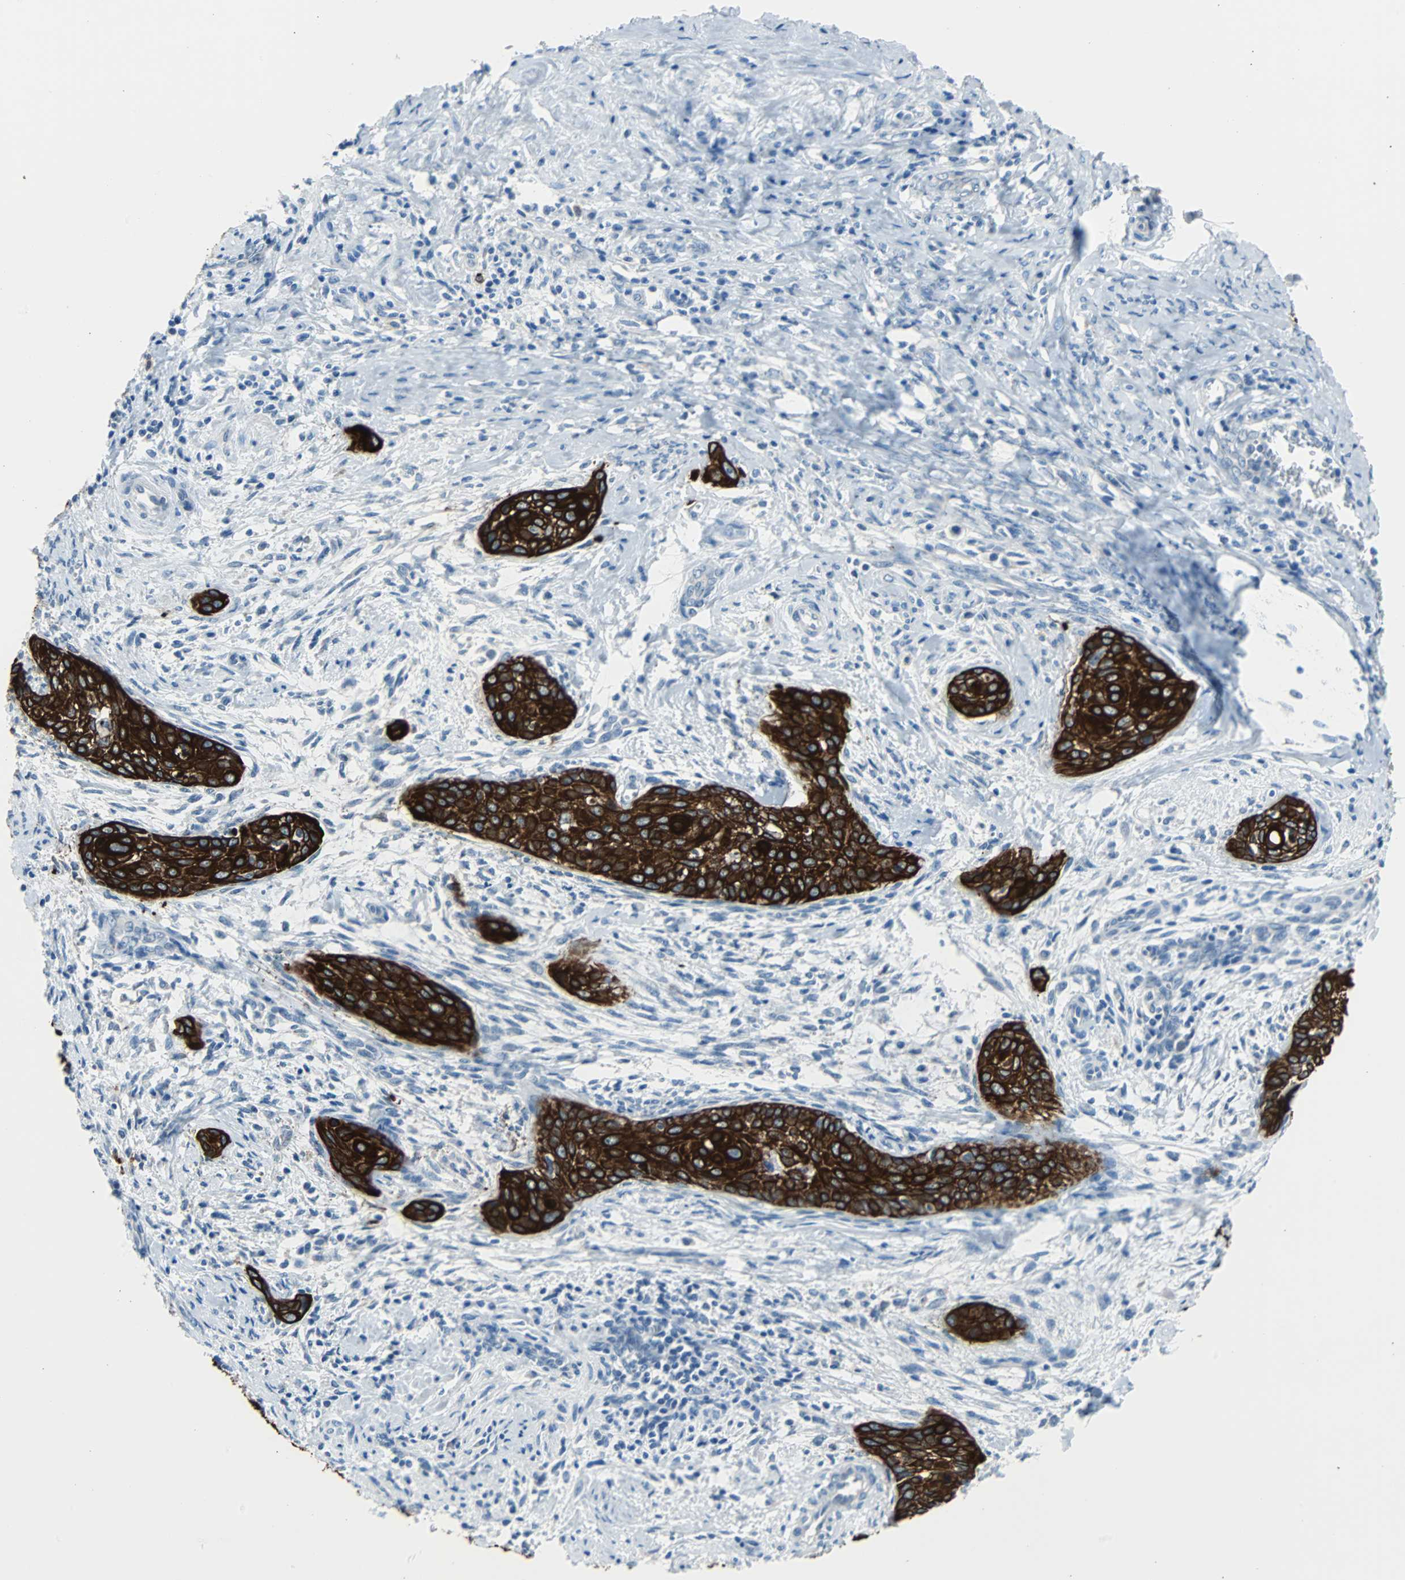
{"staining": {"intensity": "strong", "quantity": ">75%", "location": "cytoplasmic/membranous"}, "tissue": "cervical cancer", "cell_type": "Tumor cells", "image_type": "cancer", "snomed": [{"axis": "morphology", "description": "Squamous cell carcinoma, NOS"}, {"axis": "topography", "description": "Cervix"}], "caption": "The immunohistochemical stain labels strong cytoplasmic/membranous staining in tumor cells of cervical squamous cell carcinoma tissue.", "gene": "KRT7", "patient": {"sex": "female", "age": 33}}